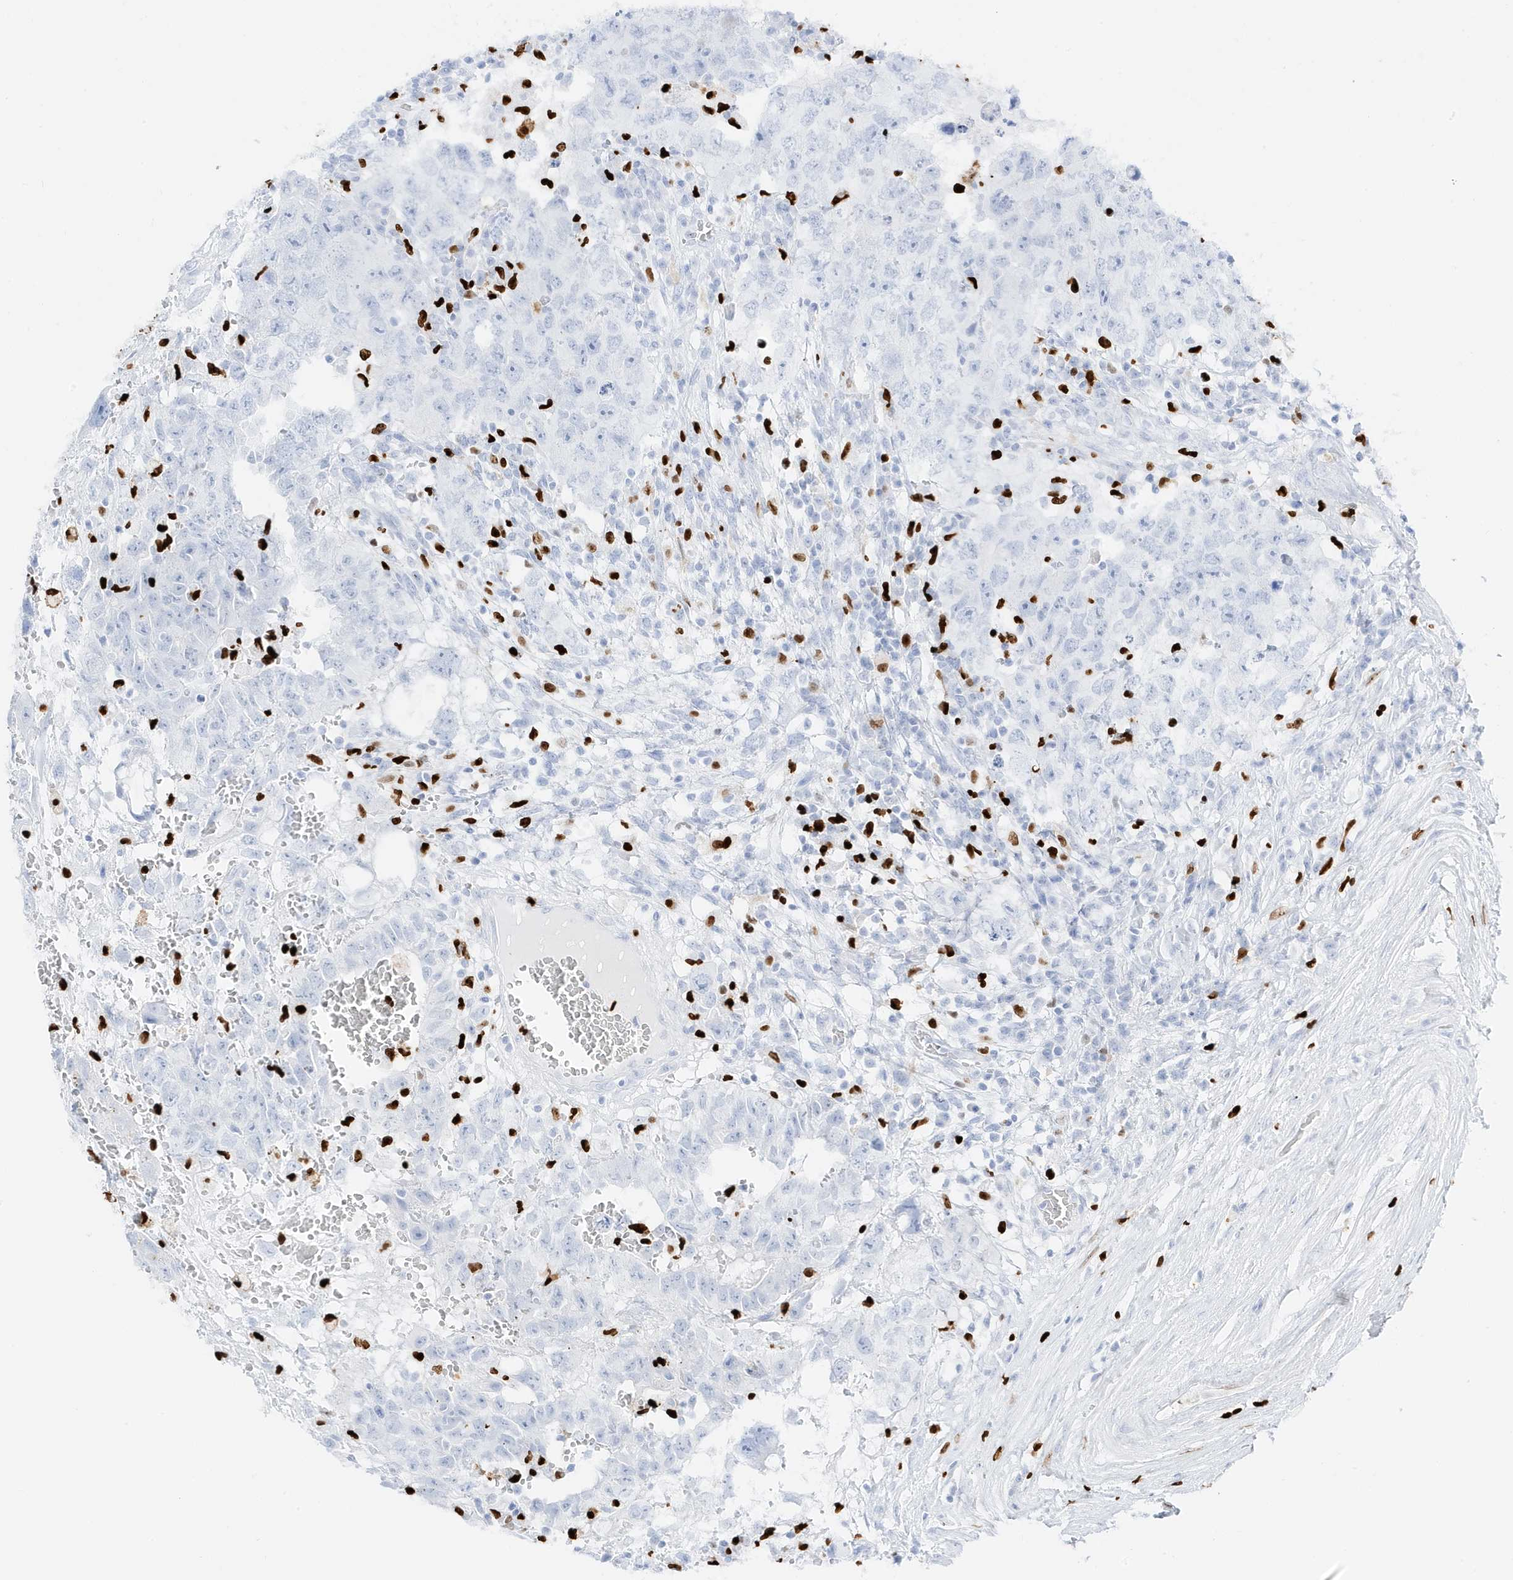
{"staining": {"intensity": "negative", "quantity": "none", "location": "none"}, "tissue": "testis cancer", "cell_type": "Tumor cells", "image_type": "cancer", "snomed": [{"axis": "morphology", "description": "Carcinoma, Embryonal, NOS"}, {"axis": "topography", "description": "Testis"}], "caption": "Image shows no protein staining in tumor cells of embryonal carcinoma (testis) tissue.", "gene": "MNDA", "patient": {"sex": "male", "age": 26}}